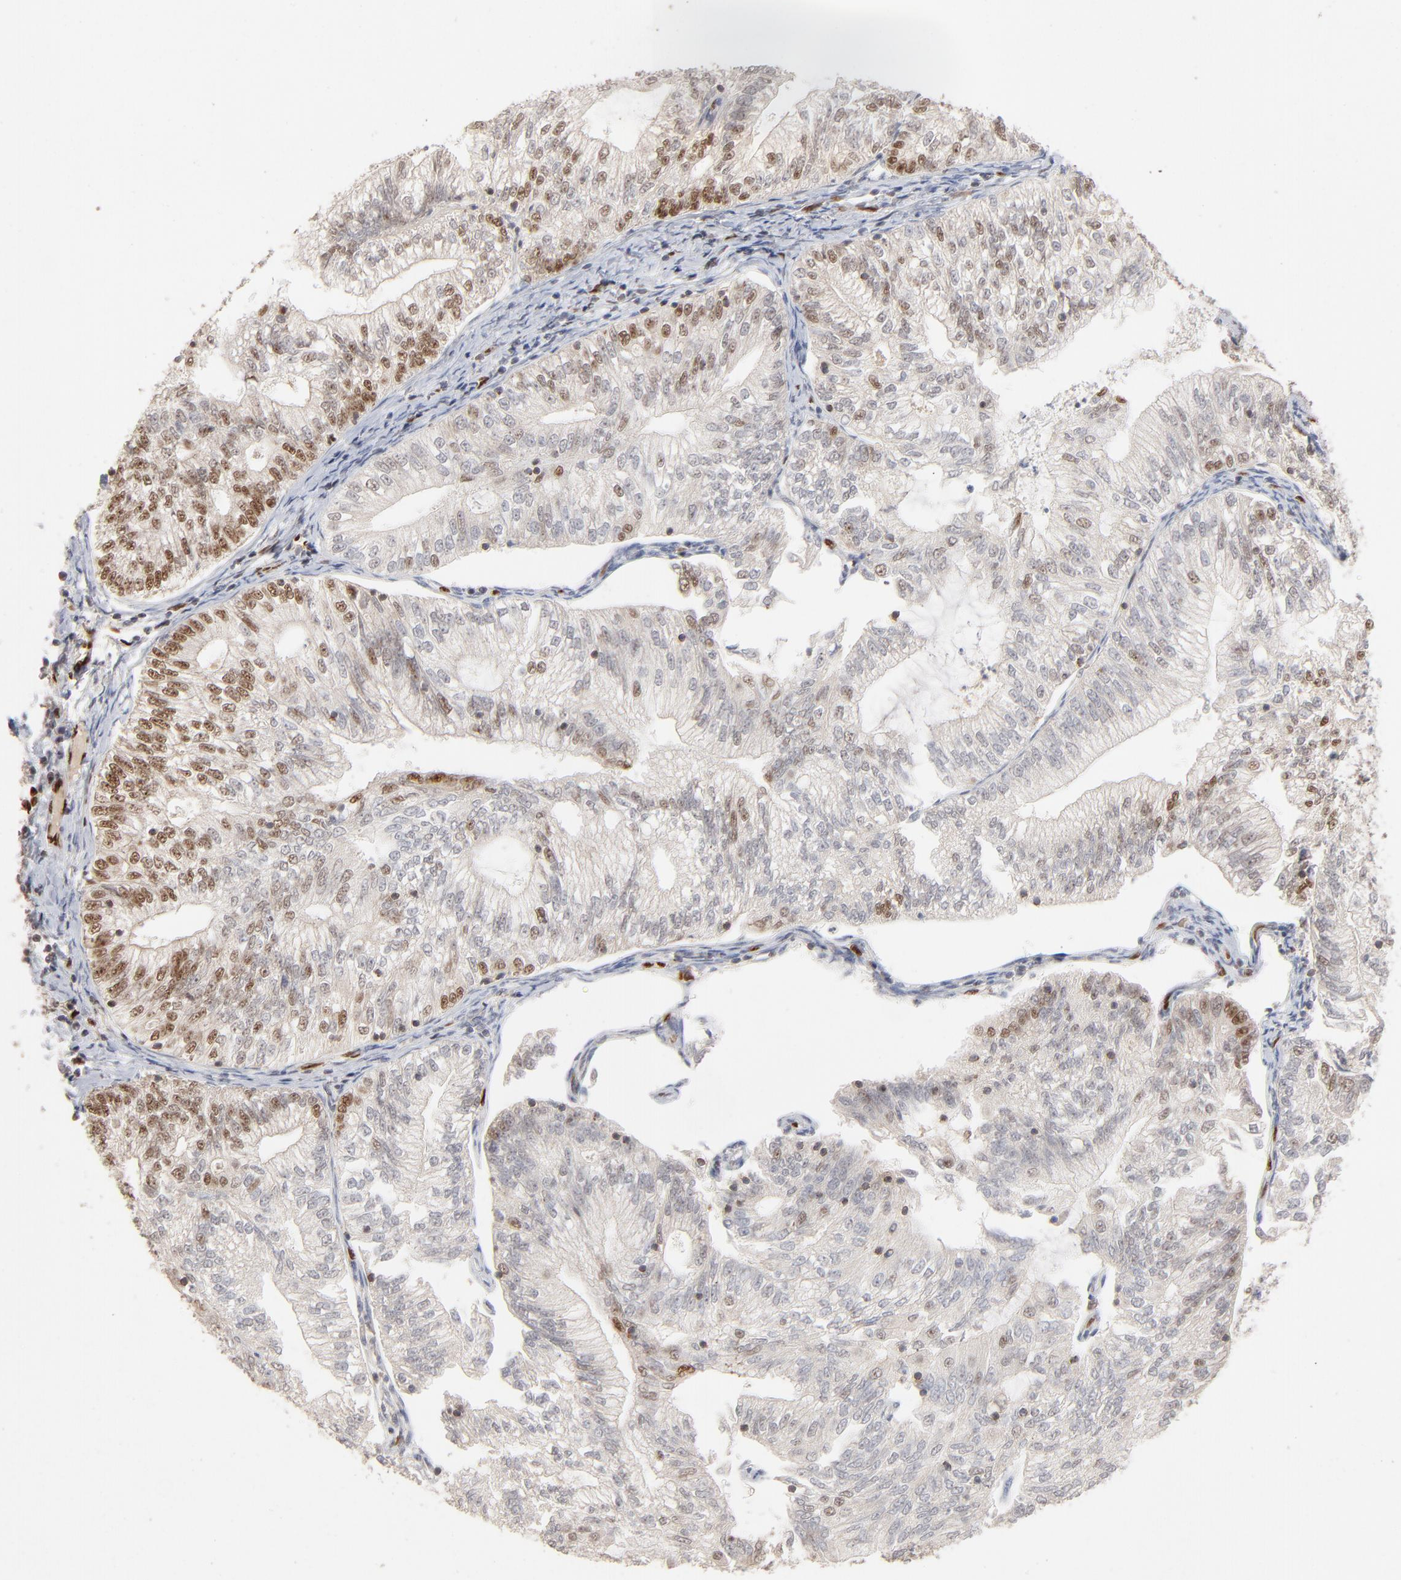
{"staining": {"intensity": "moderate", "quantity": "<25%", "location": "nuclear"}, "tissue": "endometrial cancer", "cell_type": "Tumor cells", "image_type": "cancer", "snomed": [{"axis": "morphology", "description": "Adenocarcinoma, NOS"}, {"axis": "topography", "description": "Endometrium"}], "caption": "DAB immunohistochemical staining of endometrial cancer (adenocarcinoma) shows moderate nuclear protein expression in about <25% of tumor cells. Ihc stains the protein of interest in brown and the nuclei are stained blue.", "gene": "NFIB", "patient": {"sex": "female", "age": 69}}